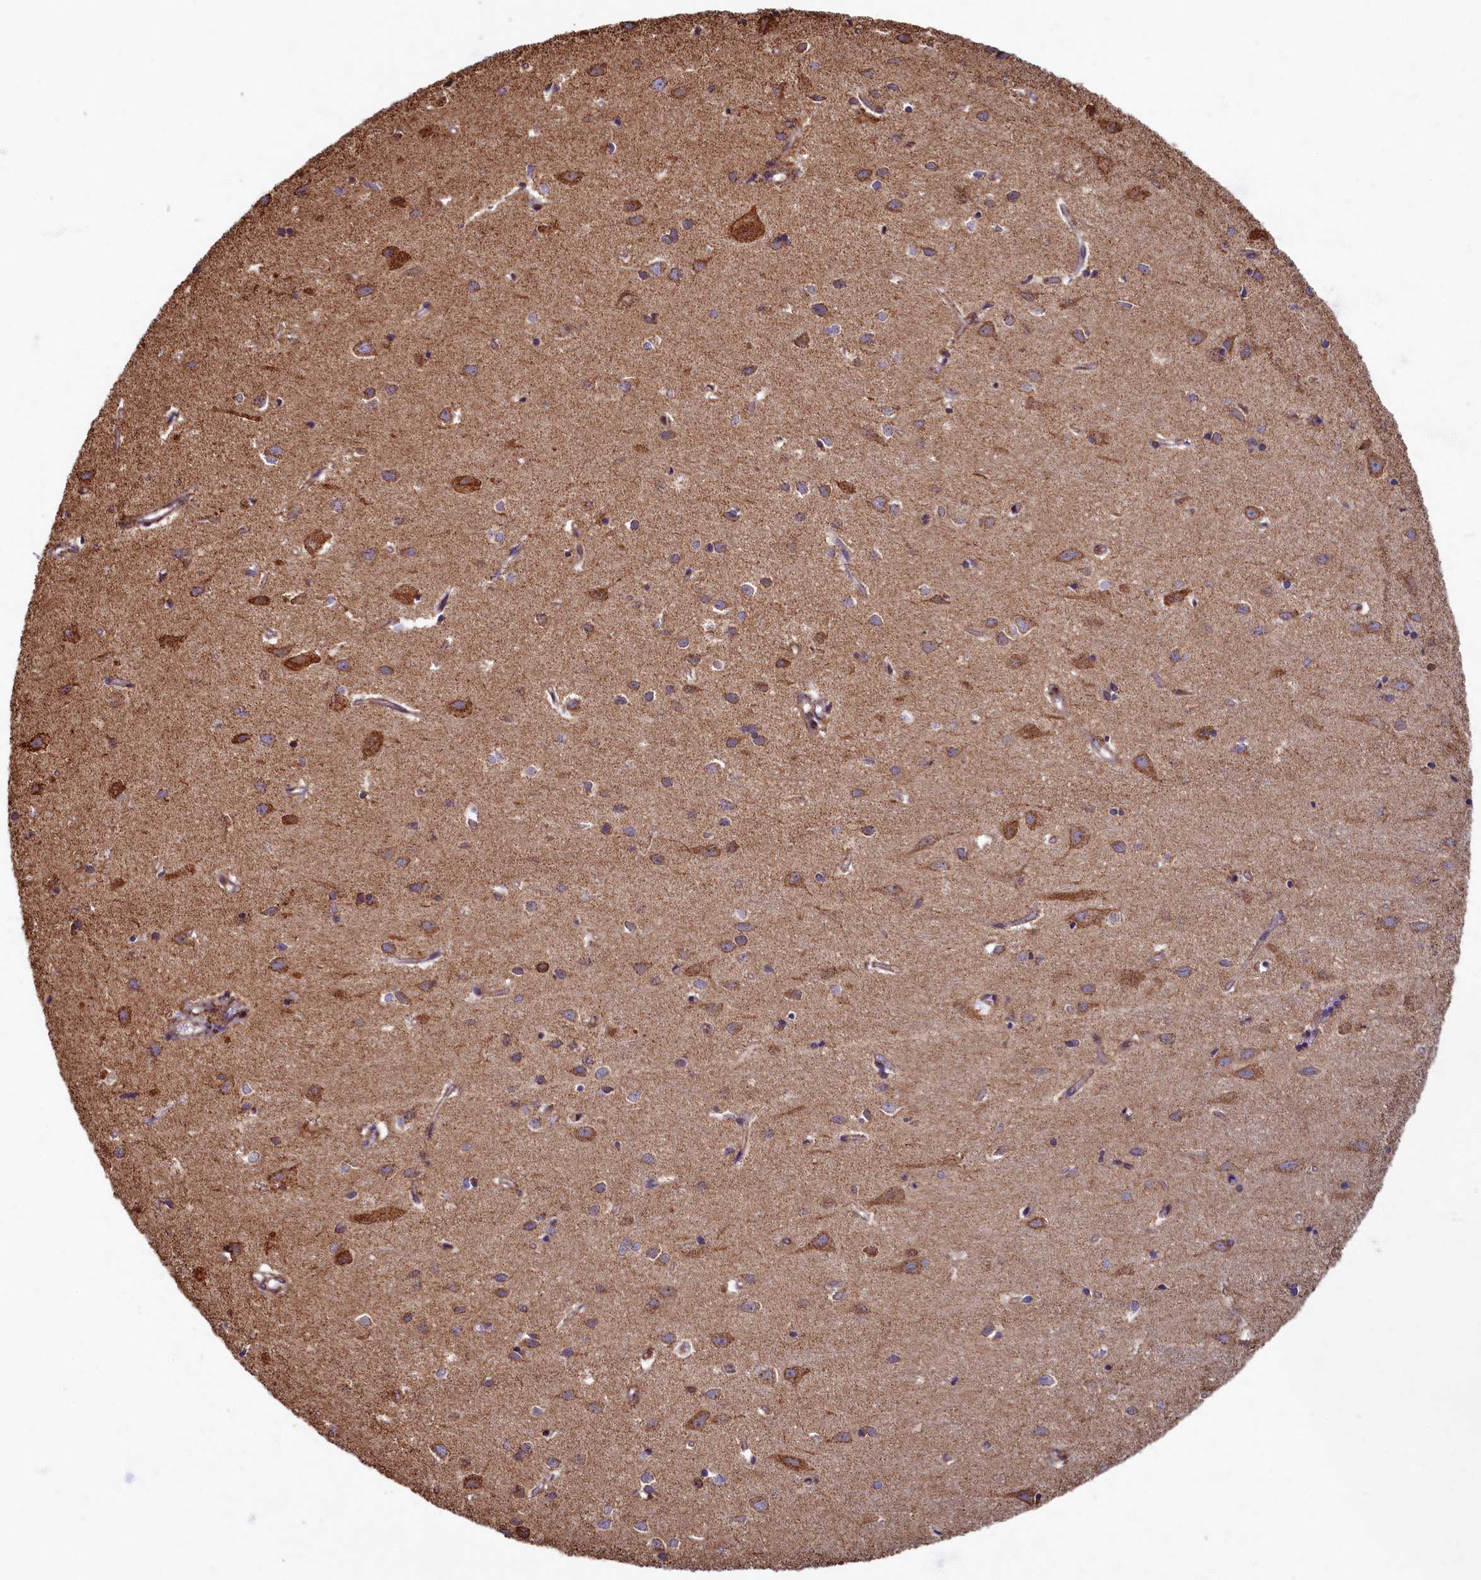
{"staining": {"intensity": "moderate", "quantity": "25%-75%", "location": "cytoplasmic/membranous"}, "tissue": "cerebral cortex", "cell_type": "Endothelial cells", "image_type": "normal", "snomed": [{"axis": "morphology", "description": "Normal tissue, NOS"}, {"axis": "topography", "description": "Cerebral cortex"}], "caption": "Benign cerebral cortex reveals moderate cytoplasmic/membranous staining in approximately 25%-75% of endothelial cells, visualized by immunohistochemistry.", "gene": "SPR", "patient": {"sex": "female", "age": 64}}